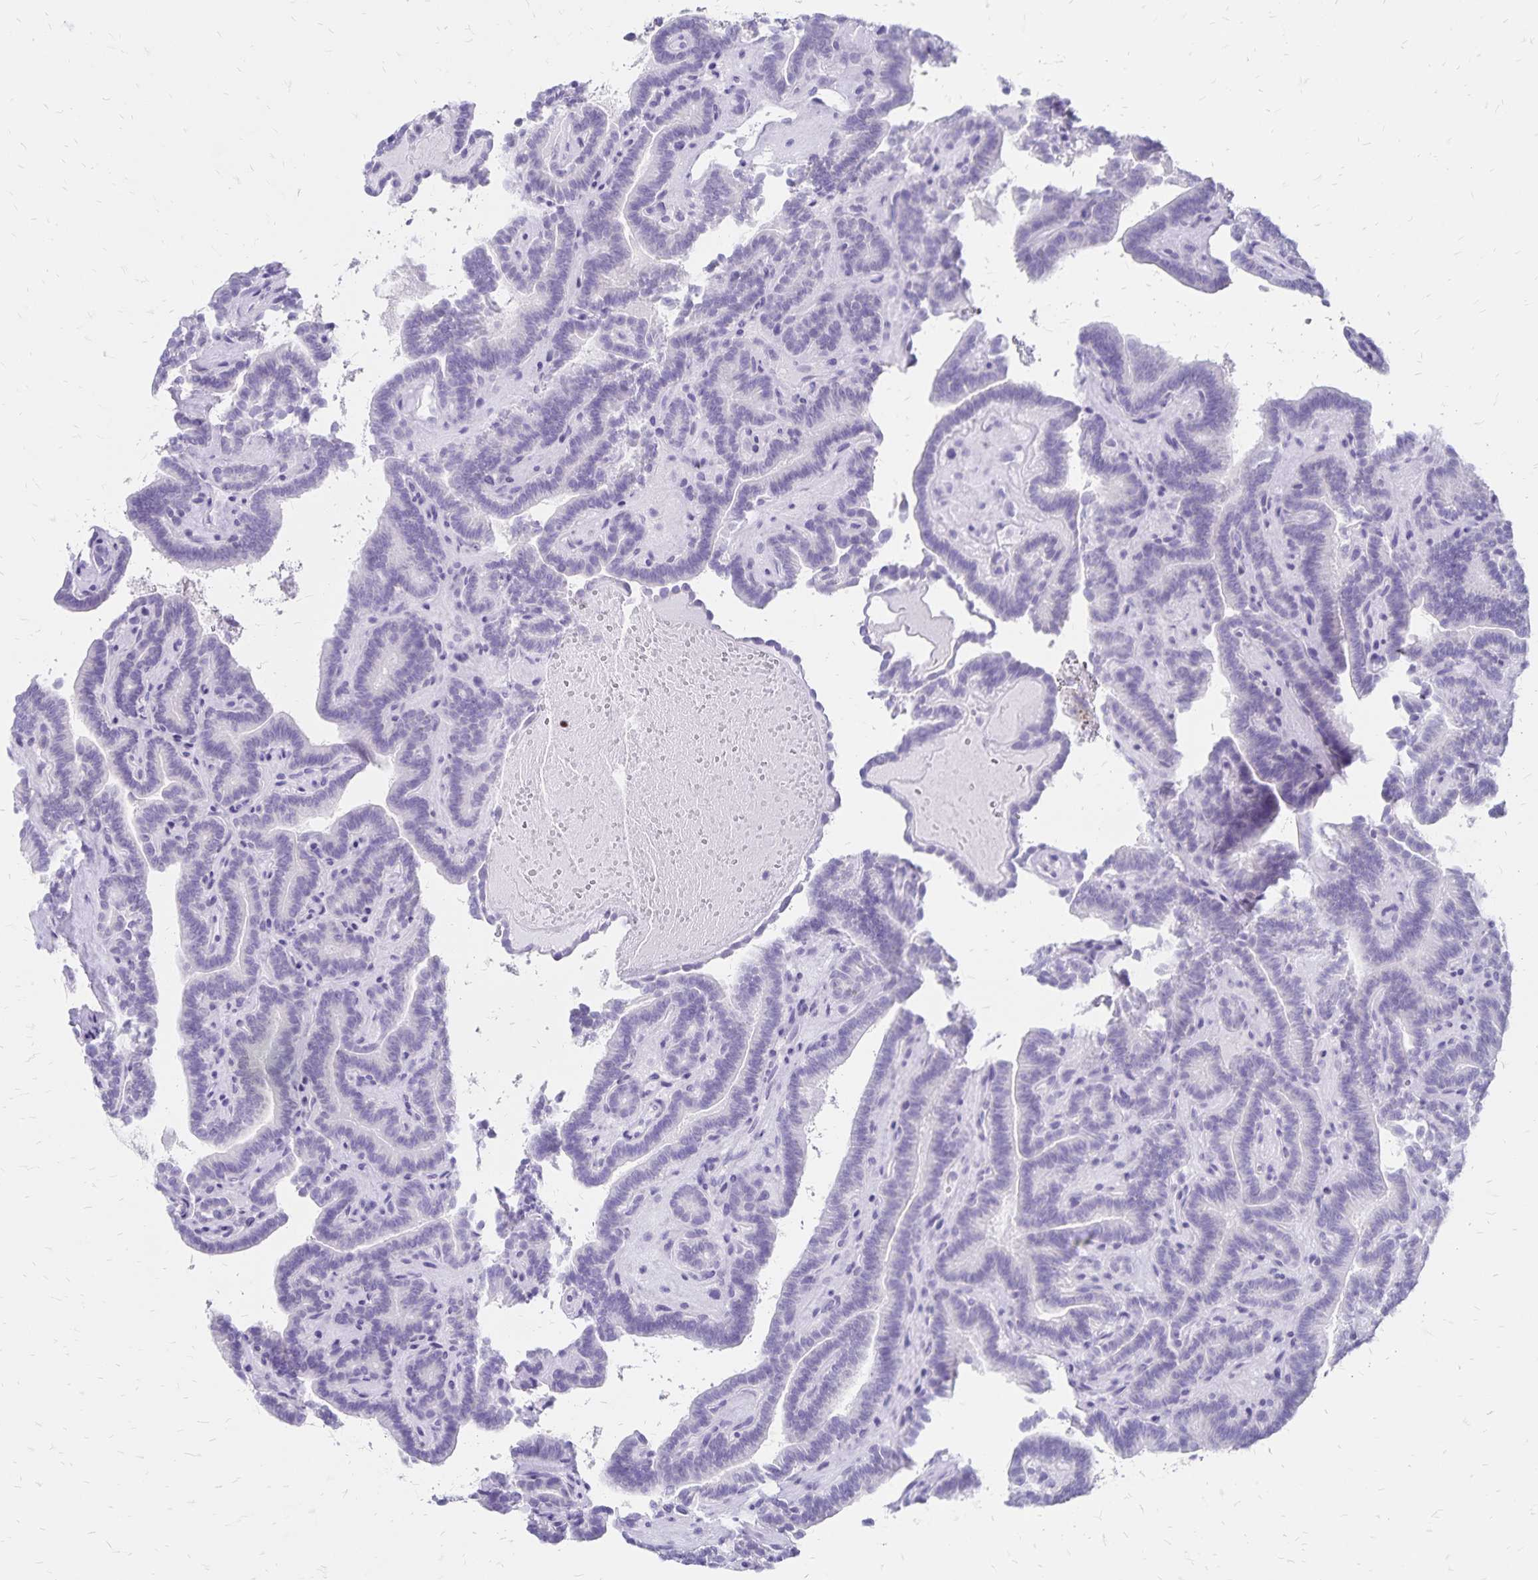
{"staining": {"intensity": "negative", "quantity": "none", "location": "none"}, "tissue": "thyroid cancer", "cell_type": "Tumor cells", "image_type": "cancer", "snomed": [{"axis": "morphology", "description": "Papillary adenocarcinoma, NOS"}, {"axis": "topography", "description": "Thyroid gland"}], "caption": "Tumor cells show no significant protein expression in thyroid papillary adenocarcinoma.", "gene": "IKZF1", "patient": {"sex": "female", "age": 21}}